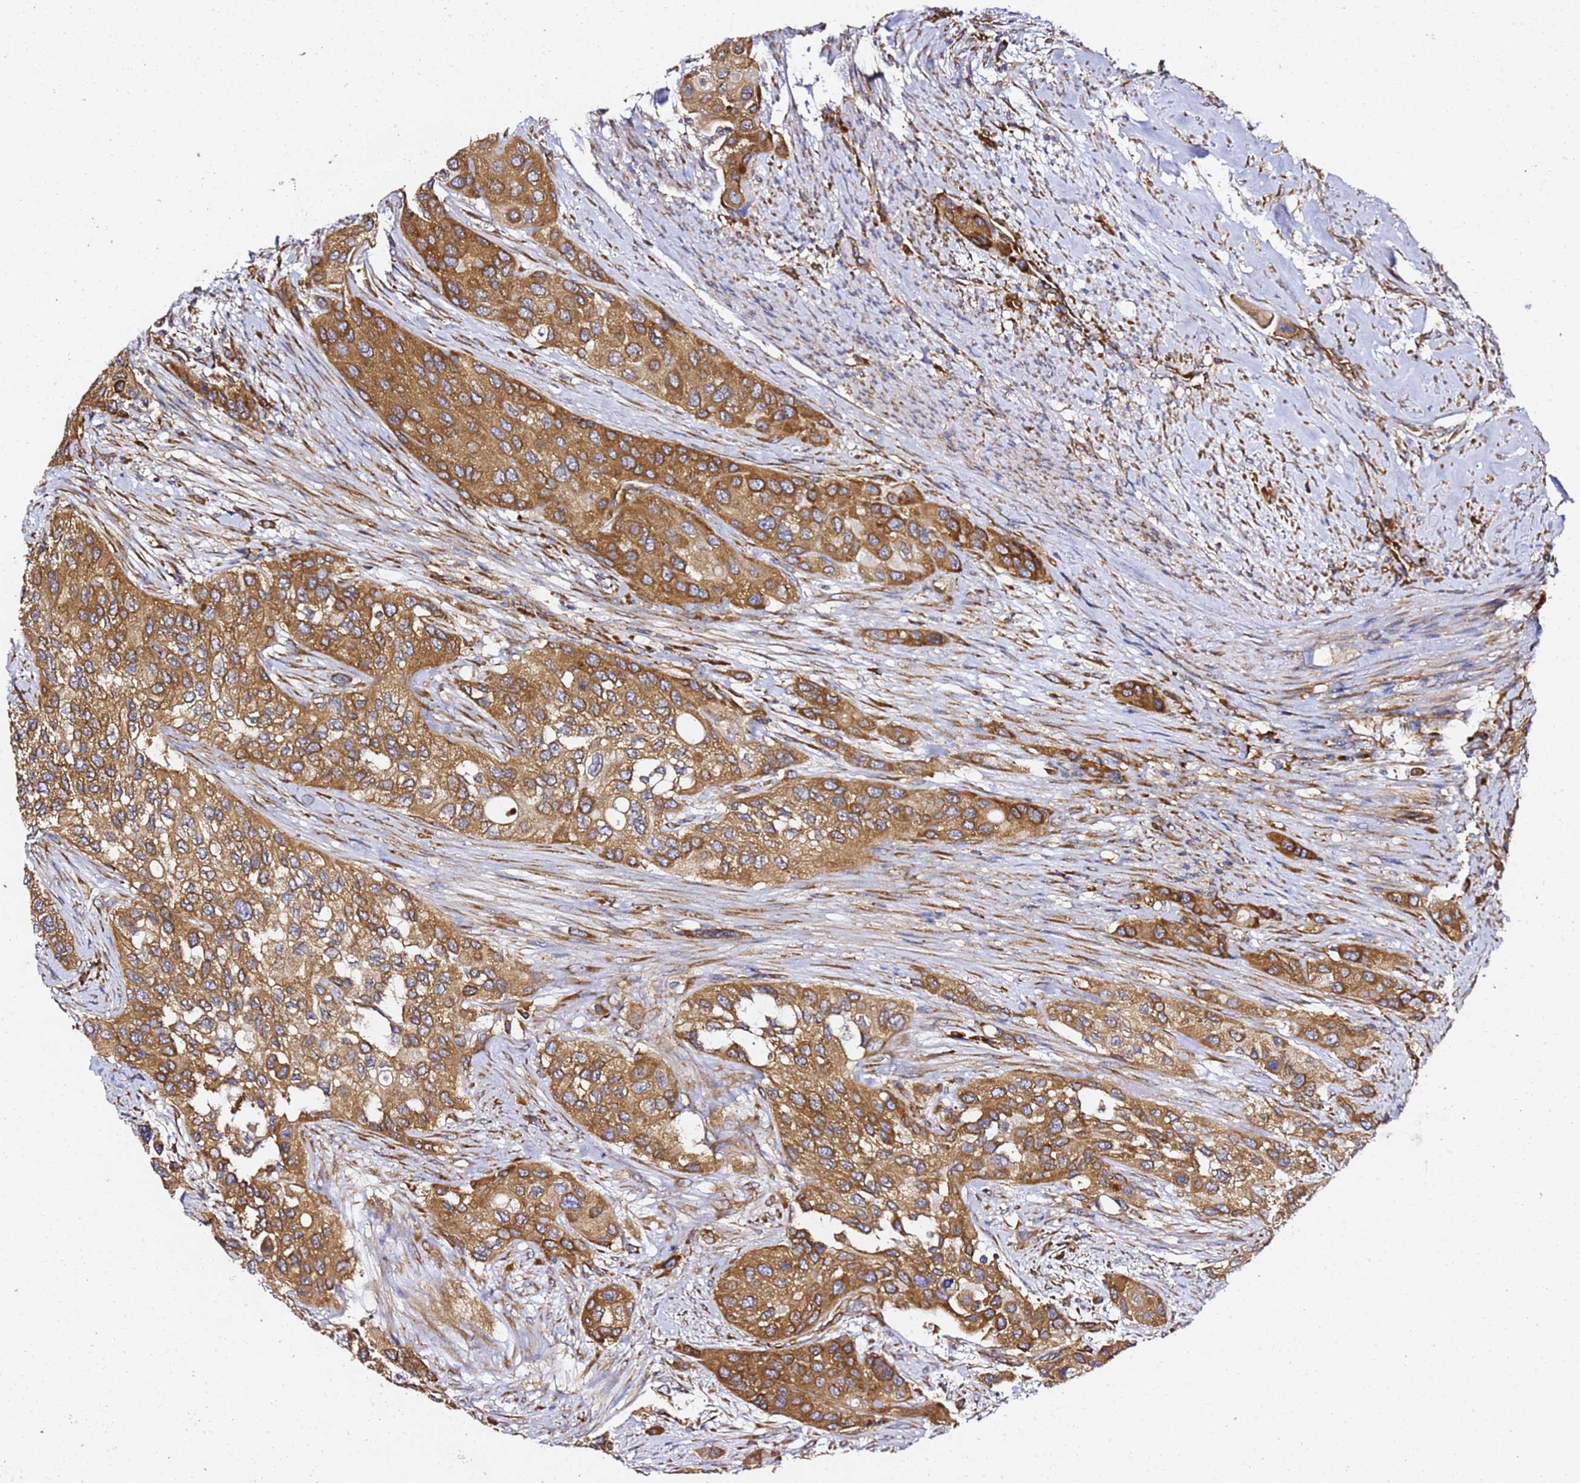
{"staining": {"intensity": "strong", "quantity": ">75%", "location": "cytoplasmic/membranous"}, "tissue": "urothelial cancer", "cell_type": "Tumor cells", "image_type": "cancer", "snomed": [{"axis": "morphology", "description": "Normal tissue, NOS"}, {"axis": "morphology", "description": "Urothelial carcinoma, High grade"}, {"axis": "topography", "description": "Vascular tissue"}, {"axis": "topography", "description": "Urinary bladder"}], "caption": "High-power microscopy captured an immunohistochemistry image of urothelial carcinoma (high-grade), revealing strong cytoplasmic/membranous positivity in about >75% of tumor cells.", "gene": "TPST1", "patient": {"sex": "female", "age": 56}}